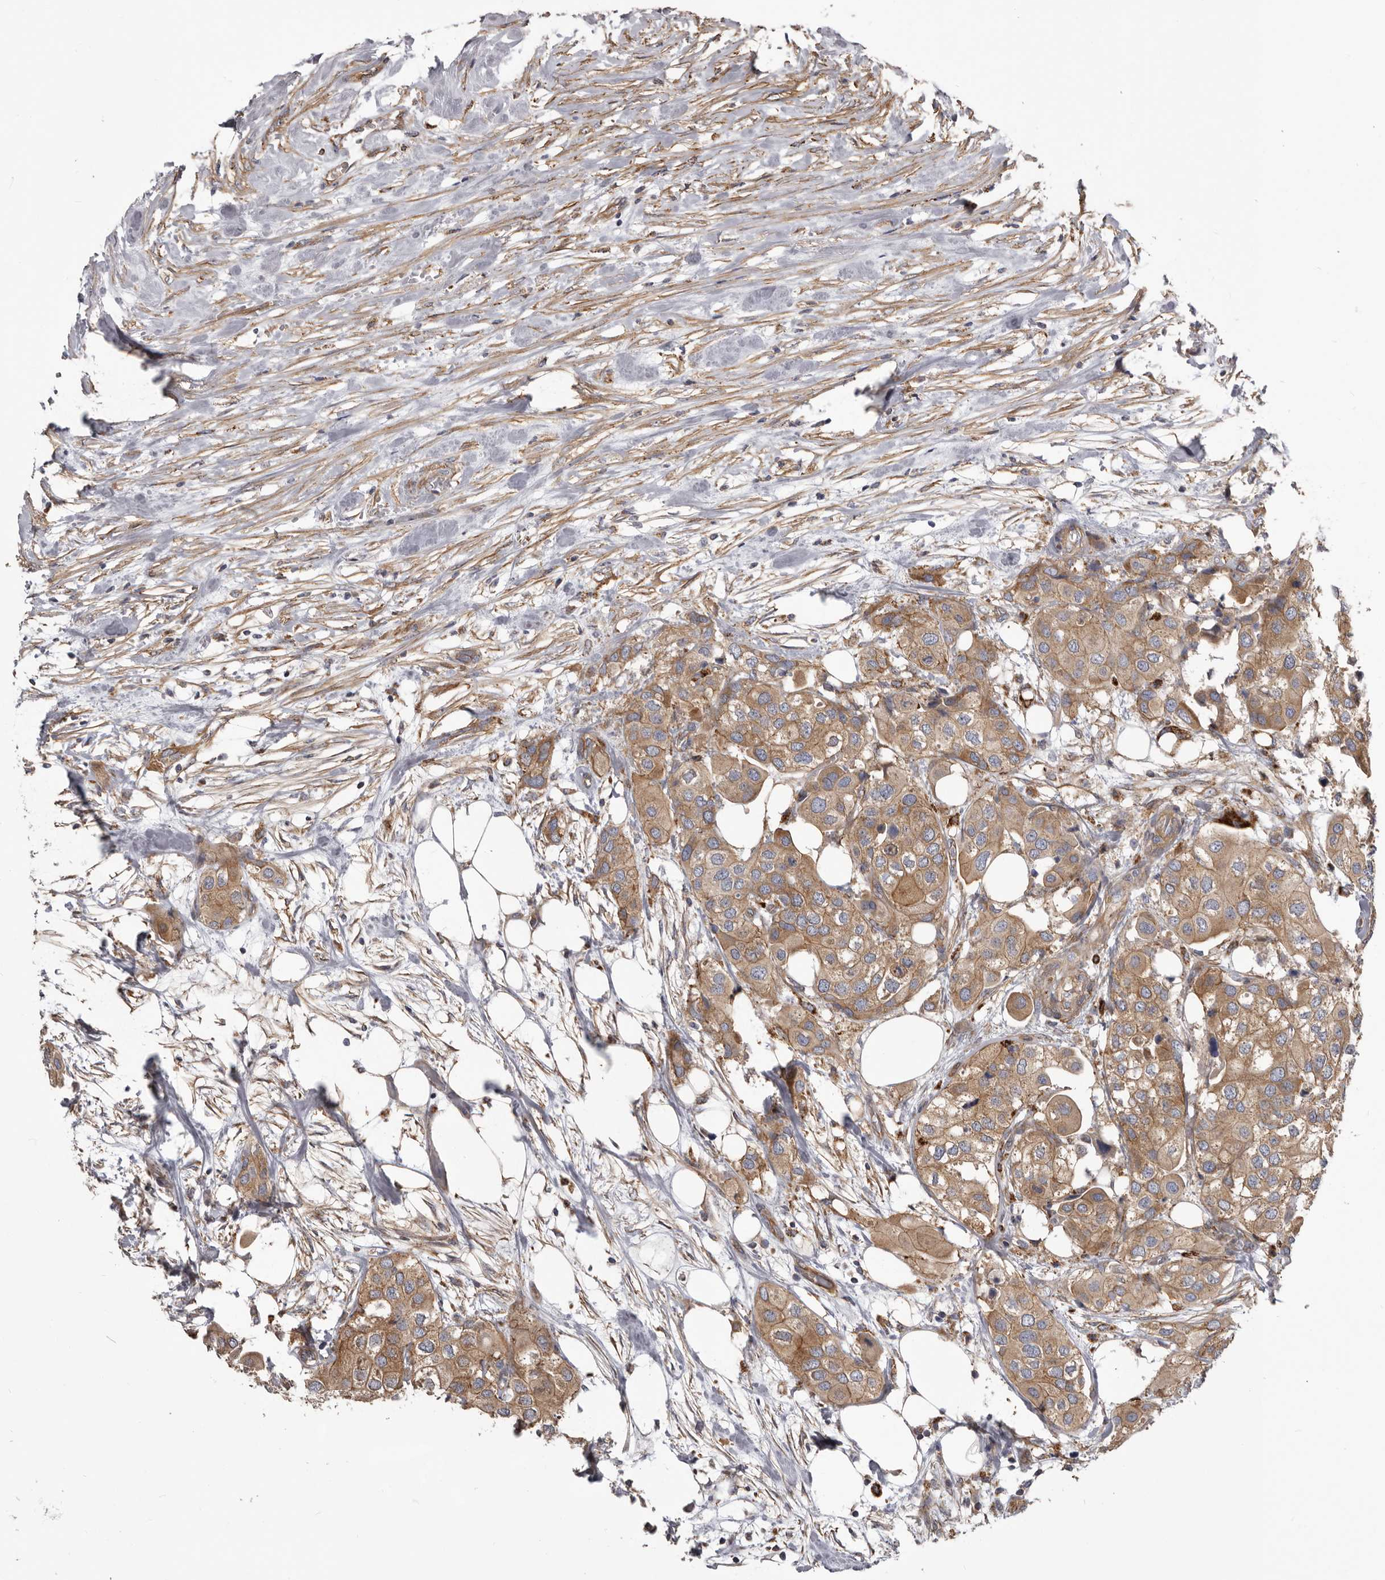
{"staining": {"intensity": "moderate", "quantity": ">75%", "location": "cytoplasmic/membranous"}, "tissue": "urothelial cancer", "cell_type": "Tumor cells", "image_type": "cancer", "snomed": [{"axis": "morphology", "description": "Urothelial carcinoma, High grade"}, {"axis": "topography", "description": "Urinary bladder"}], "caption": "DAB (3,3'-diaminobenzidine) immunohistochemical staining of high-grade urothelial carcinoma exhibits moderate cytoplasmic/membranous protein staining in about >75% of tumor cells. (DAB = brown stain, brightfield microscopy at high magnification).", "gene": "ENAH", "patient": {"sex": "male", "age": 64}}